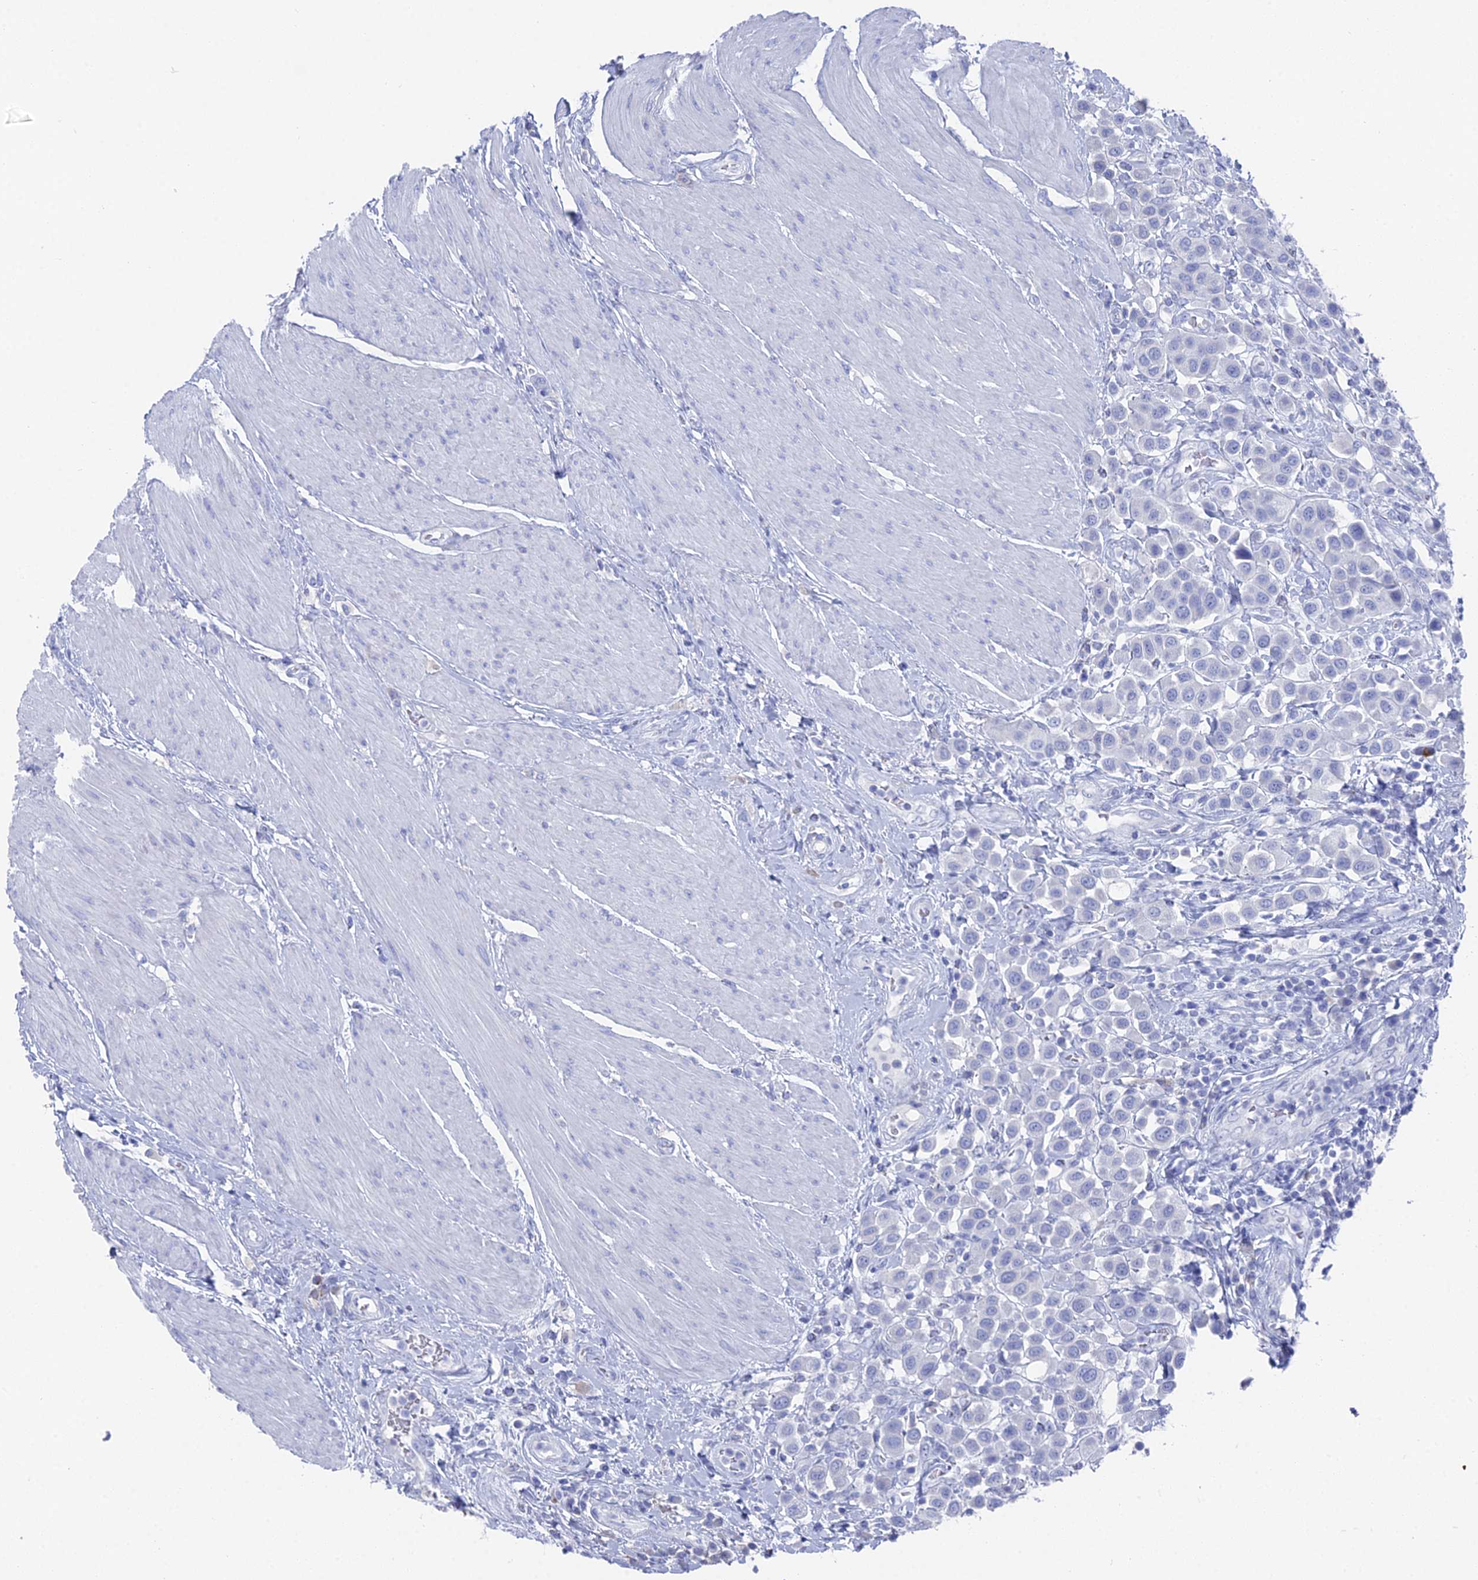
{"staining": {"intensity": "negative", "quantity": "none", "location": "none"}, "tissue": "urothelial cancer", "cell_type": "Tumor cells", "image_type": "cancer", "snomed": [{"axis": "morphology", "description": "Urothelial carcinoma, High grade"}, {"axis": "topography", "description": "Urinary bladder"}], "caption": "The immunohistochemistry (IHC) image has no significant positivity in tumor cells of urothelial carcinoma (high-grade) tissue.", "gene": "ENPP3", "patient": {"sex": "male", "age": 50}}